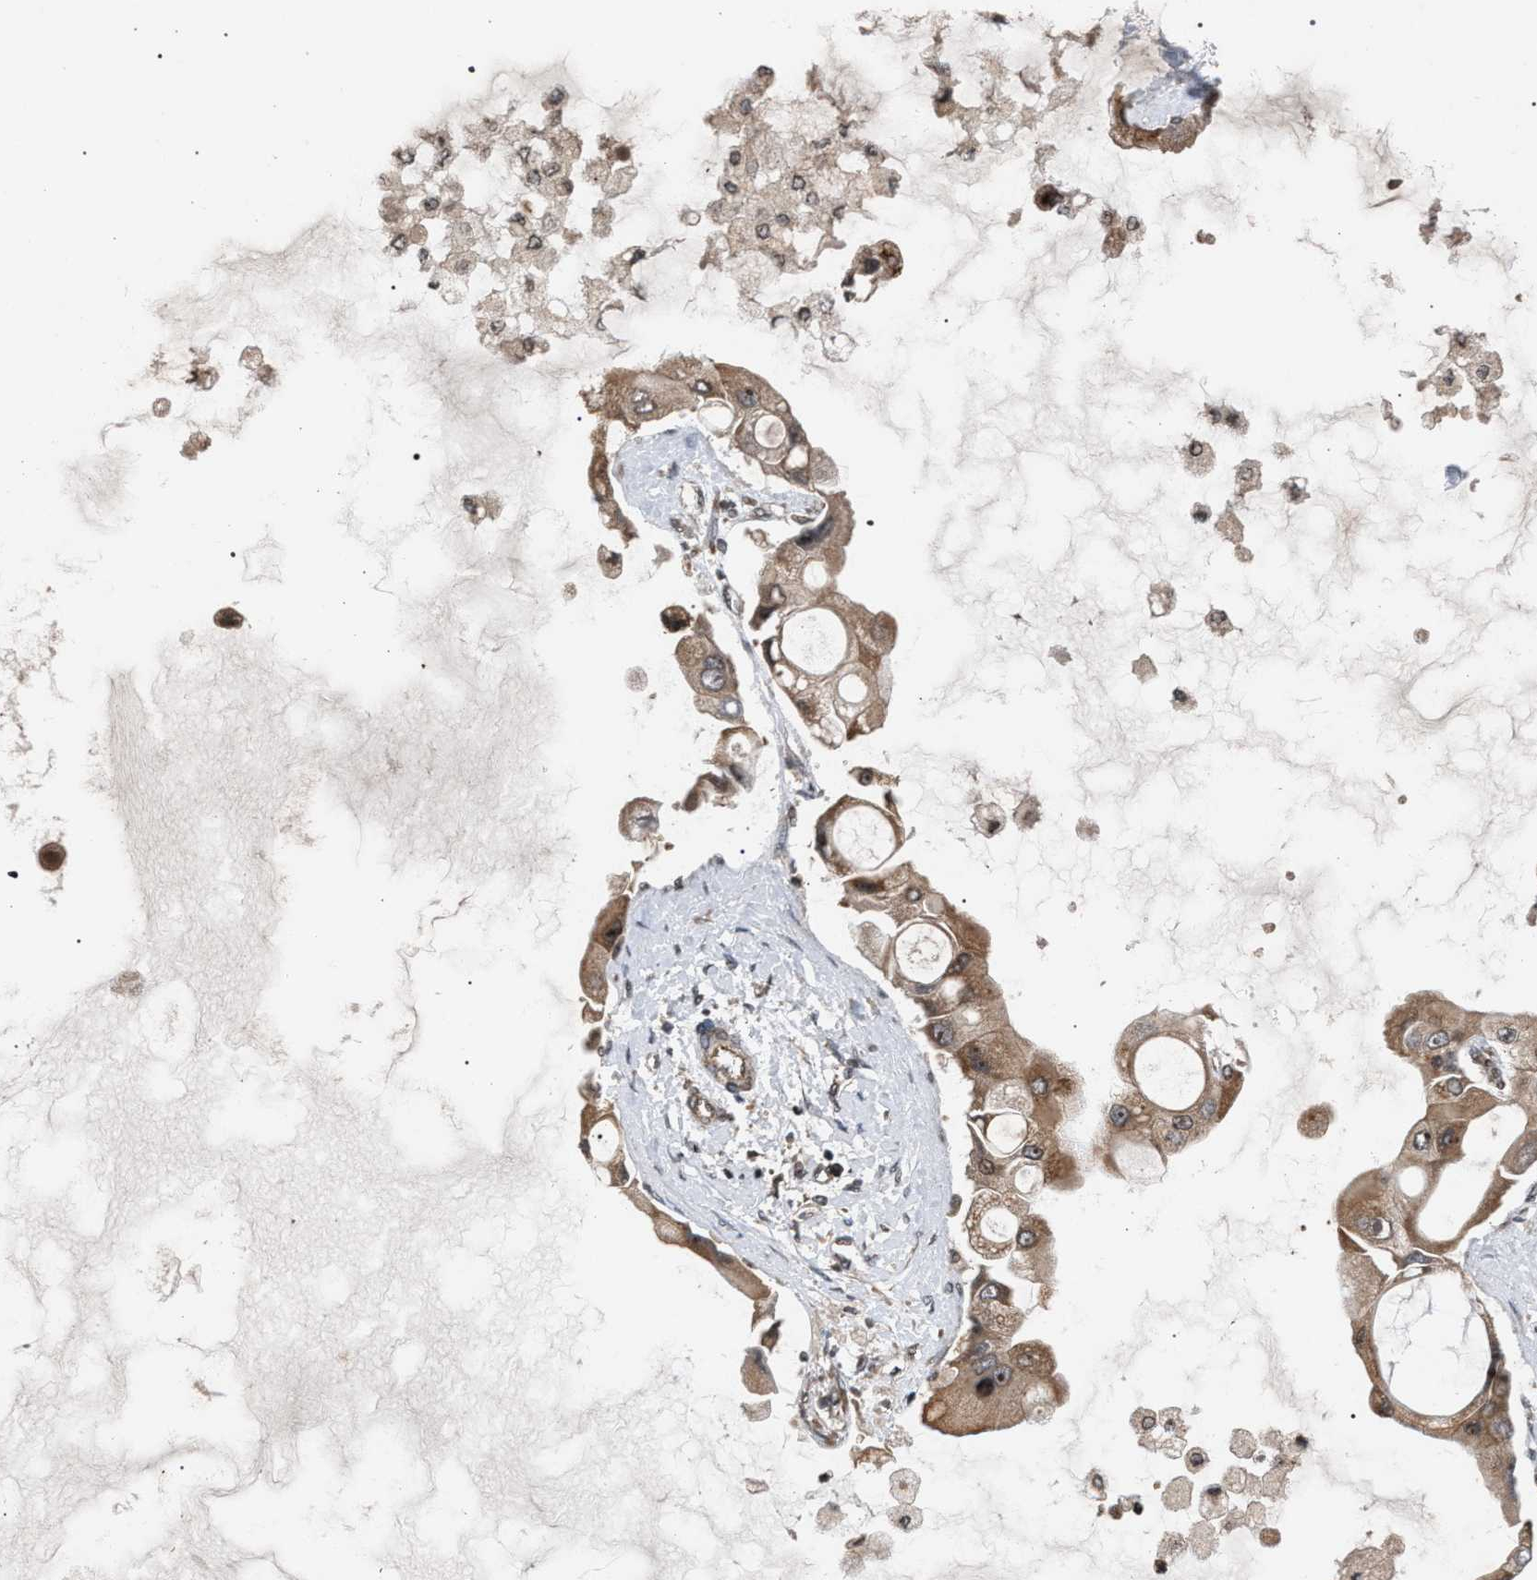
{"staining": {"intensity": "moderate", "quantity": ">75%", "location": "cytoplasmic/membranous,nuclear"}, "tissue": "liver cancer", "cell_type": "Tumor cells", "image_type": "cancer", "snomed": [{"axis": "morphology", "description": "Cholangiocarcinoma"}, {"axis": "topography", "description": "Liver"}], "caption": "Approximately >75% of tumor cells in human liver cholangiocarcinoma demonstrate moderate cytoplasmic/membranous and nuclear protein staining as visualized by brown immunohistochemical staining.", "gene": "IRAK4", "patient": {"sex": "male", "age": 50}}